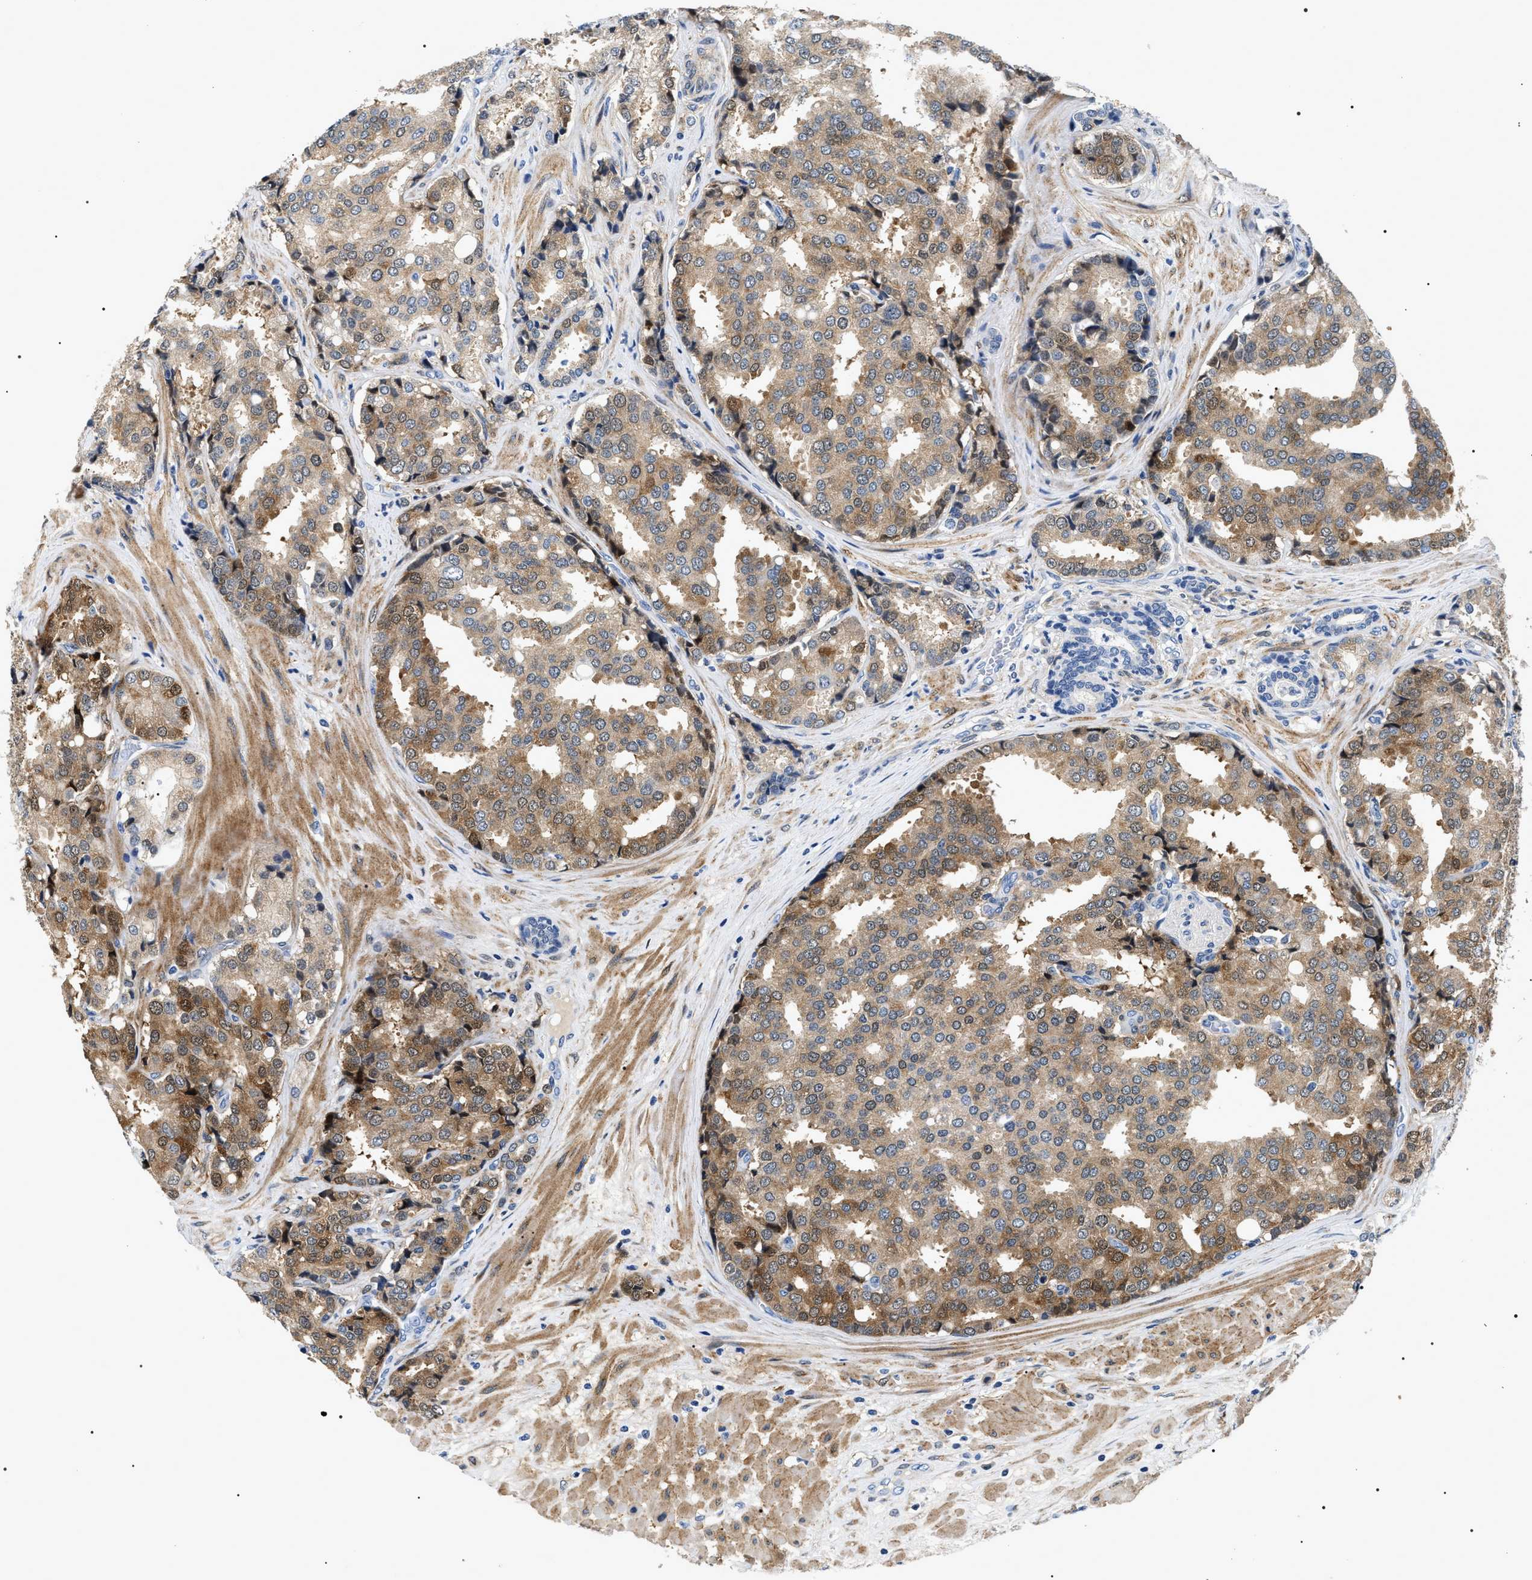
{"staining": {"intensity": "strong", "quantity": ">75%", "location": "cytoplasmic/membranous"}, "tissue": "prostate cancer", "cell_type": "Tumor cells", "image_type": "cancer", "snomed": [{"axis": "morphology", "description": "Adenocarcinoma, High grade"}, {"axis": "topography", "description": "Prostate"}], "caption": "About >75% of tumor cells in prostate high-grade adenocarcinoma demonstrate strong cytoplasmic/membranous protein staining as visualized by brown immunohistochemical staining.", "gene": "BAG2", "patient": {"sex": "male", "age": 50}}